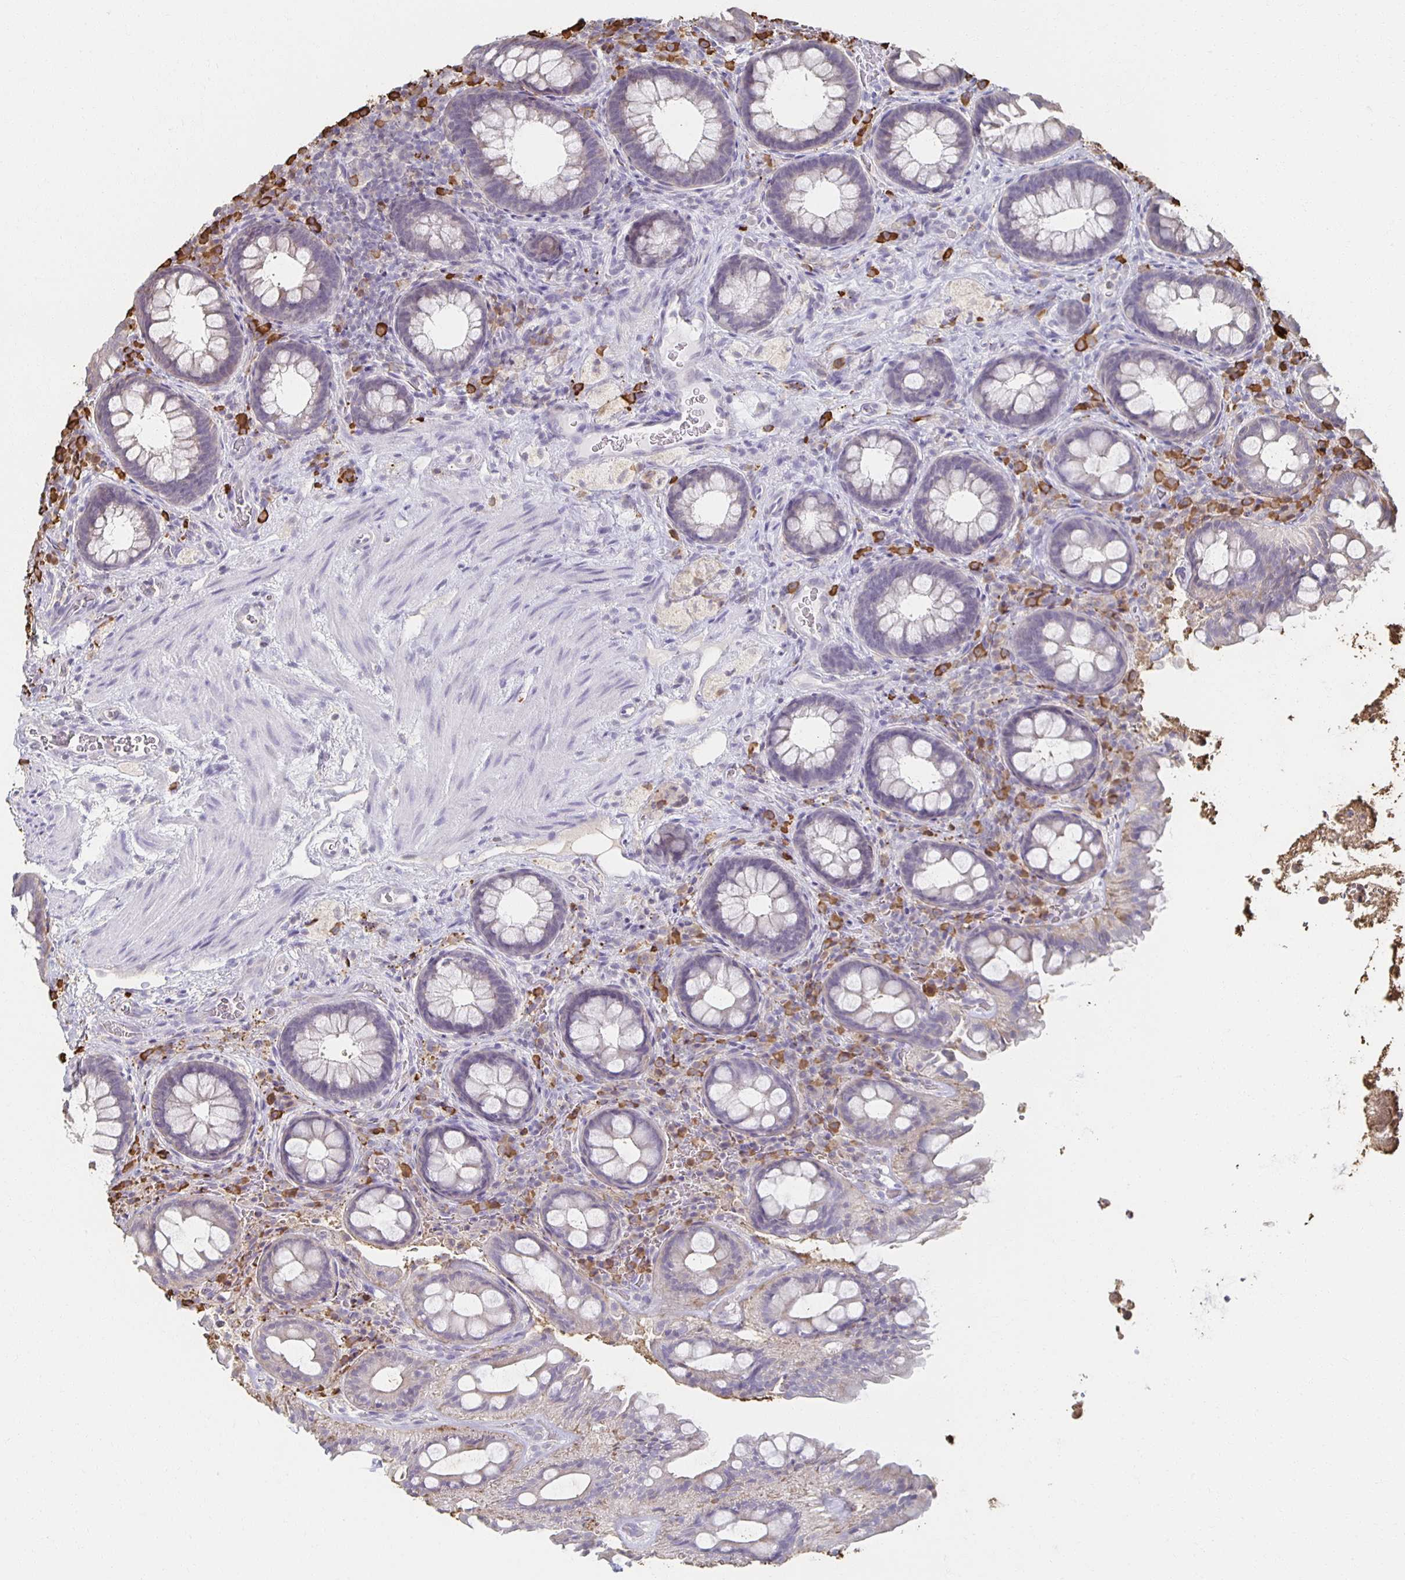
{"staining": {"intensity": "weak", "quantity": "<25%", "location": "cytoplasmic/membranous"}, "tissue": "rectum", "cell_type": "Glandular cells", "image_type": "normal", "snomed": [{"axis": "morphology", "description": "Normal tissue, NOS"}, {"axis": "topography", "description": "Rectum"}], "caption": "Immunohistochemistry (IHC) of unremarkable human rectum reveals no staining in glandular cells.", "gene": "ZNF692", "patient": {"sex": "female", "age": 69}}